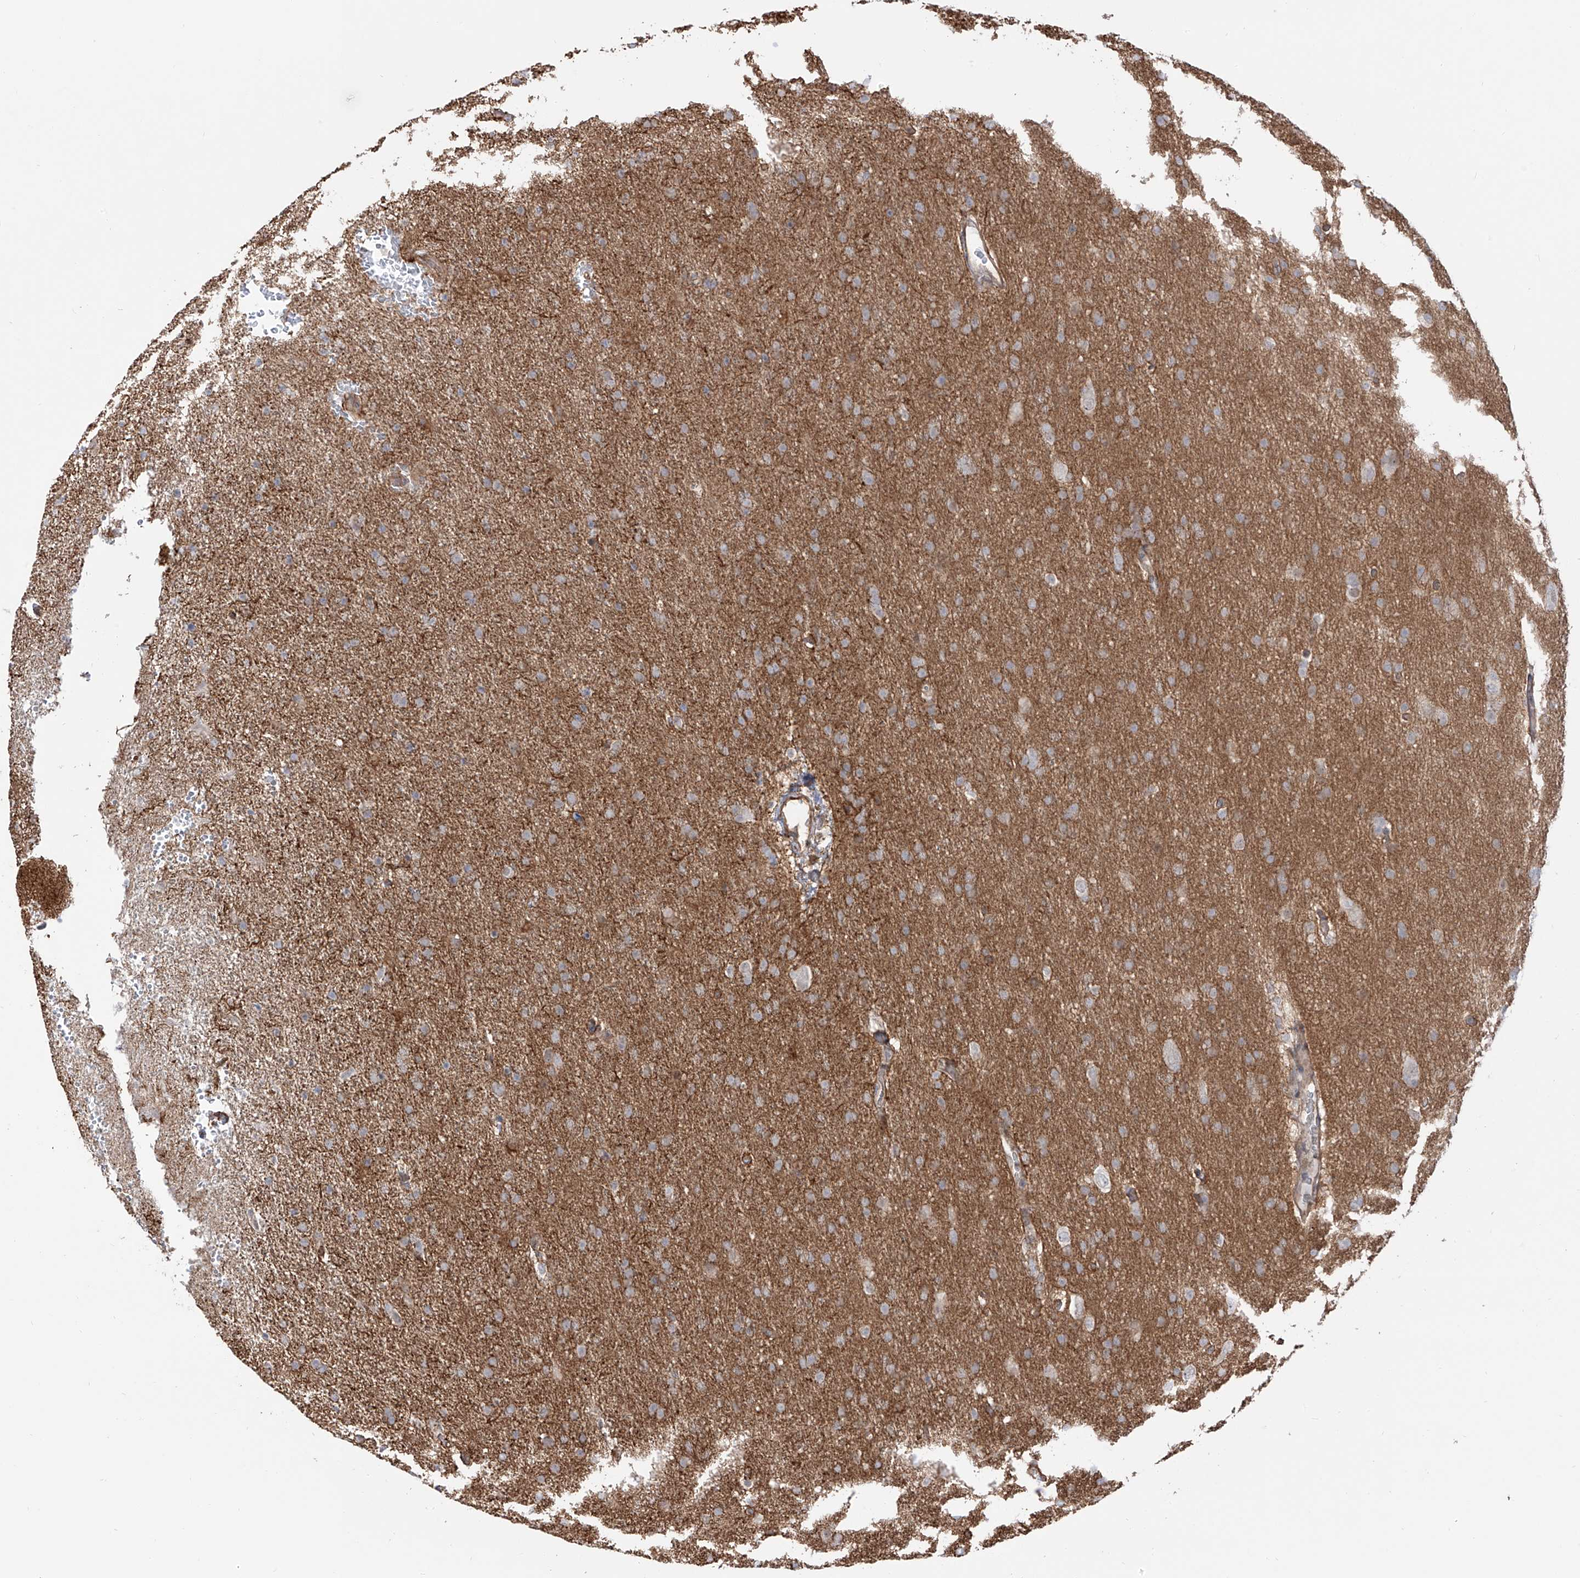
{"staining": {"intensity": "negative", "quantity": "none", "location": "none"}, "tissue": "glioma", "cell_type": "Tumor cells", "image_type": "cancer", "snomed": [{"axis": "morphology", "description": "Glioma, malignant, High grade"}, {"axis": "topography", "description": "Brain"}], "caption": "An IHC micrograph of high-grade glioma (malignant) is shown. There is no staining in tumor cells of high-grade glioma (malignant).", "gene": "ZNF180", "patient": {"sex": "male", "age": 72}}